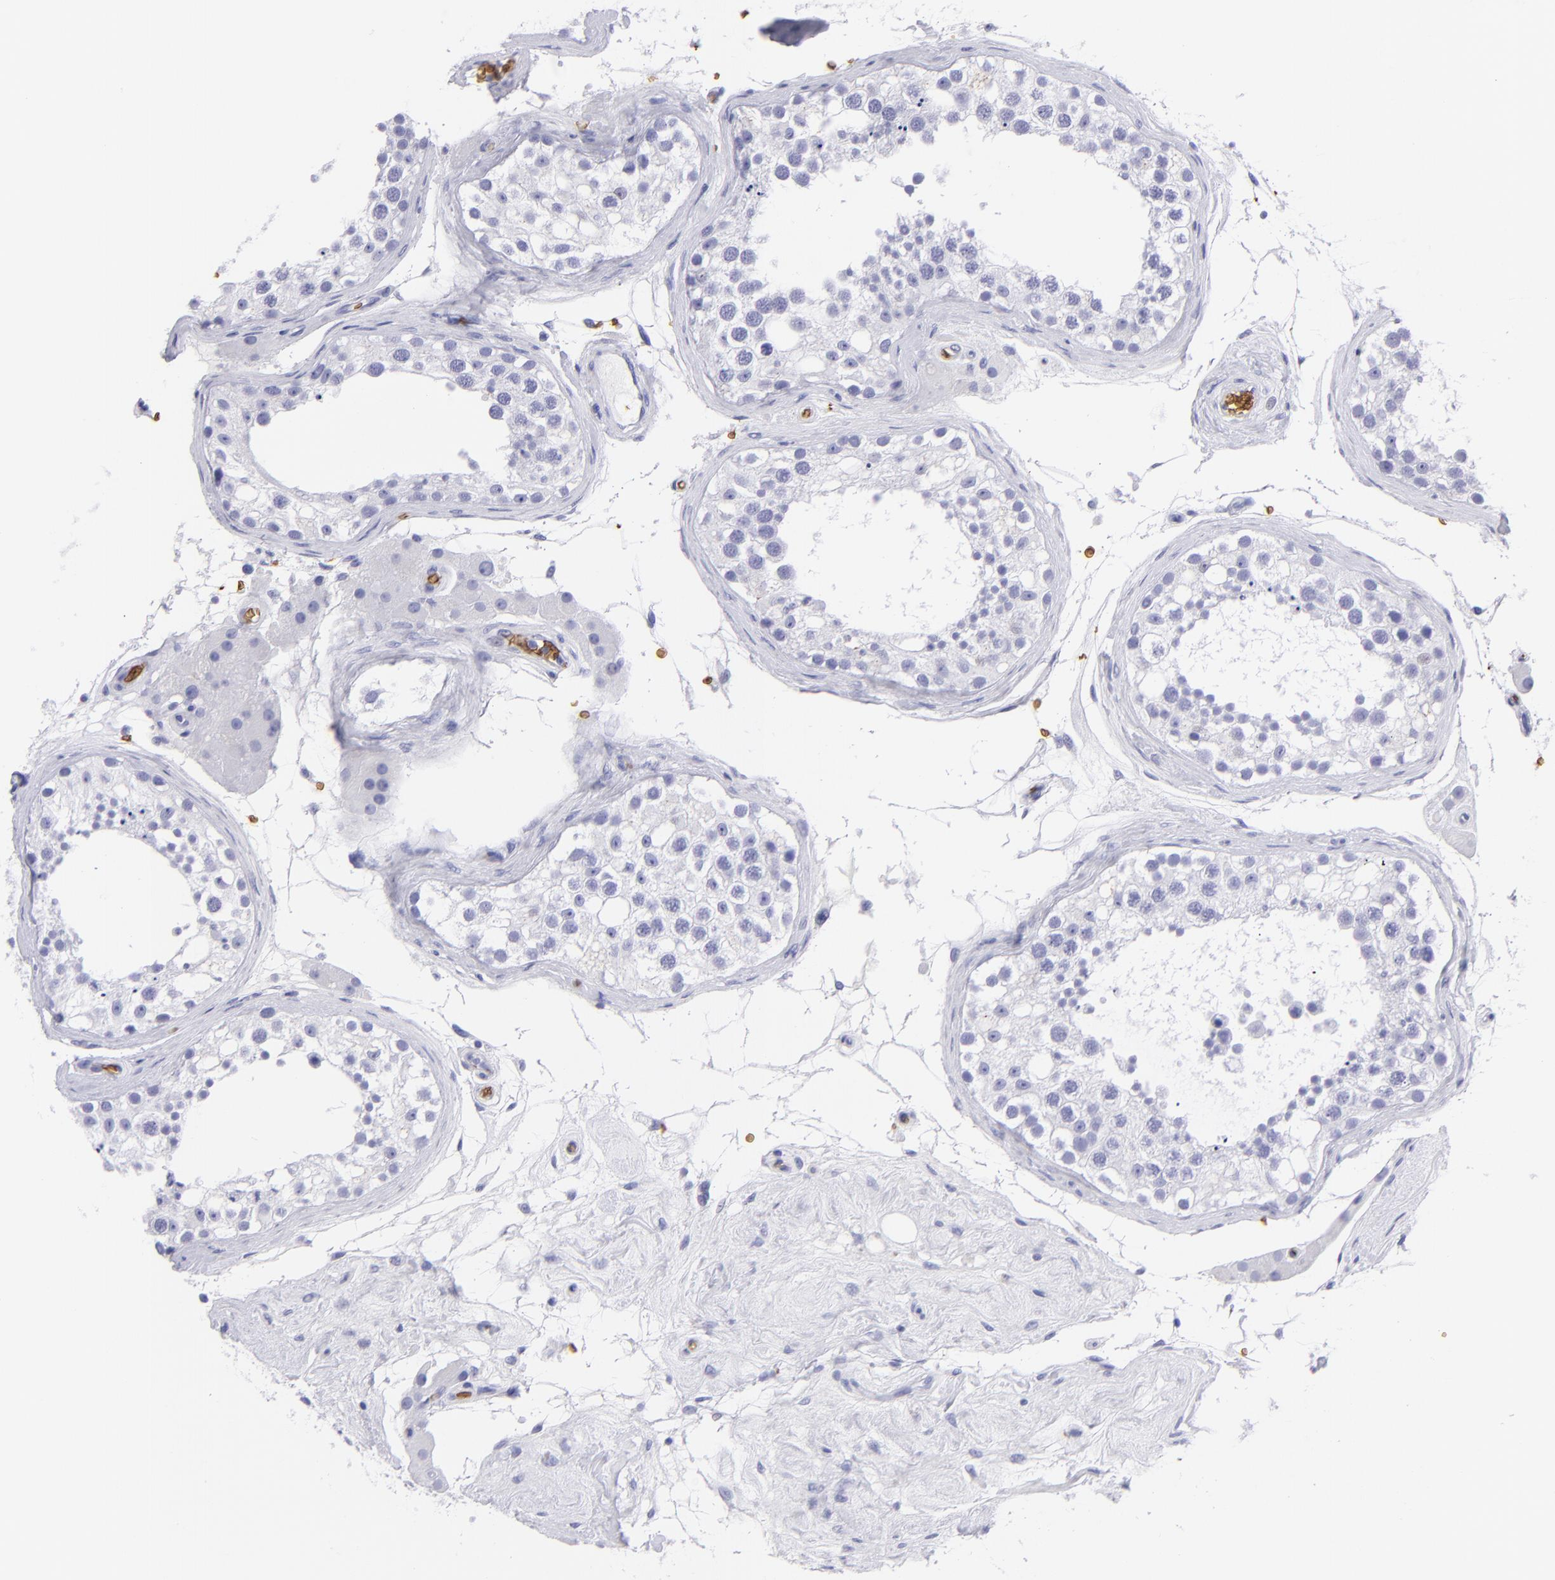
{"staining": {"intensity": "negative", "quantity": "none", "location": "none"}, "tissue": "testis", "cell_type": "Cells in seminiferous ducts", "image_type": "normal", "snomed": [{"axis": "morphology", "description": "Normal tissue, NOS"}, {"axis": "topography", "description": "Testis"}], "caption": "Immunohistochemistry micrograph of normal testis stained for a protein (brown), which displays no staining in cells in seminiferous ducts.", "gene": "GYPA", "patient": {"sex": "male", "age": 68}}